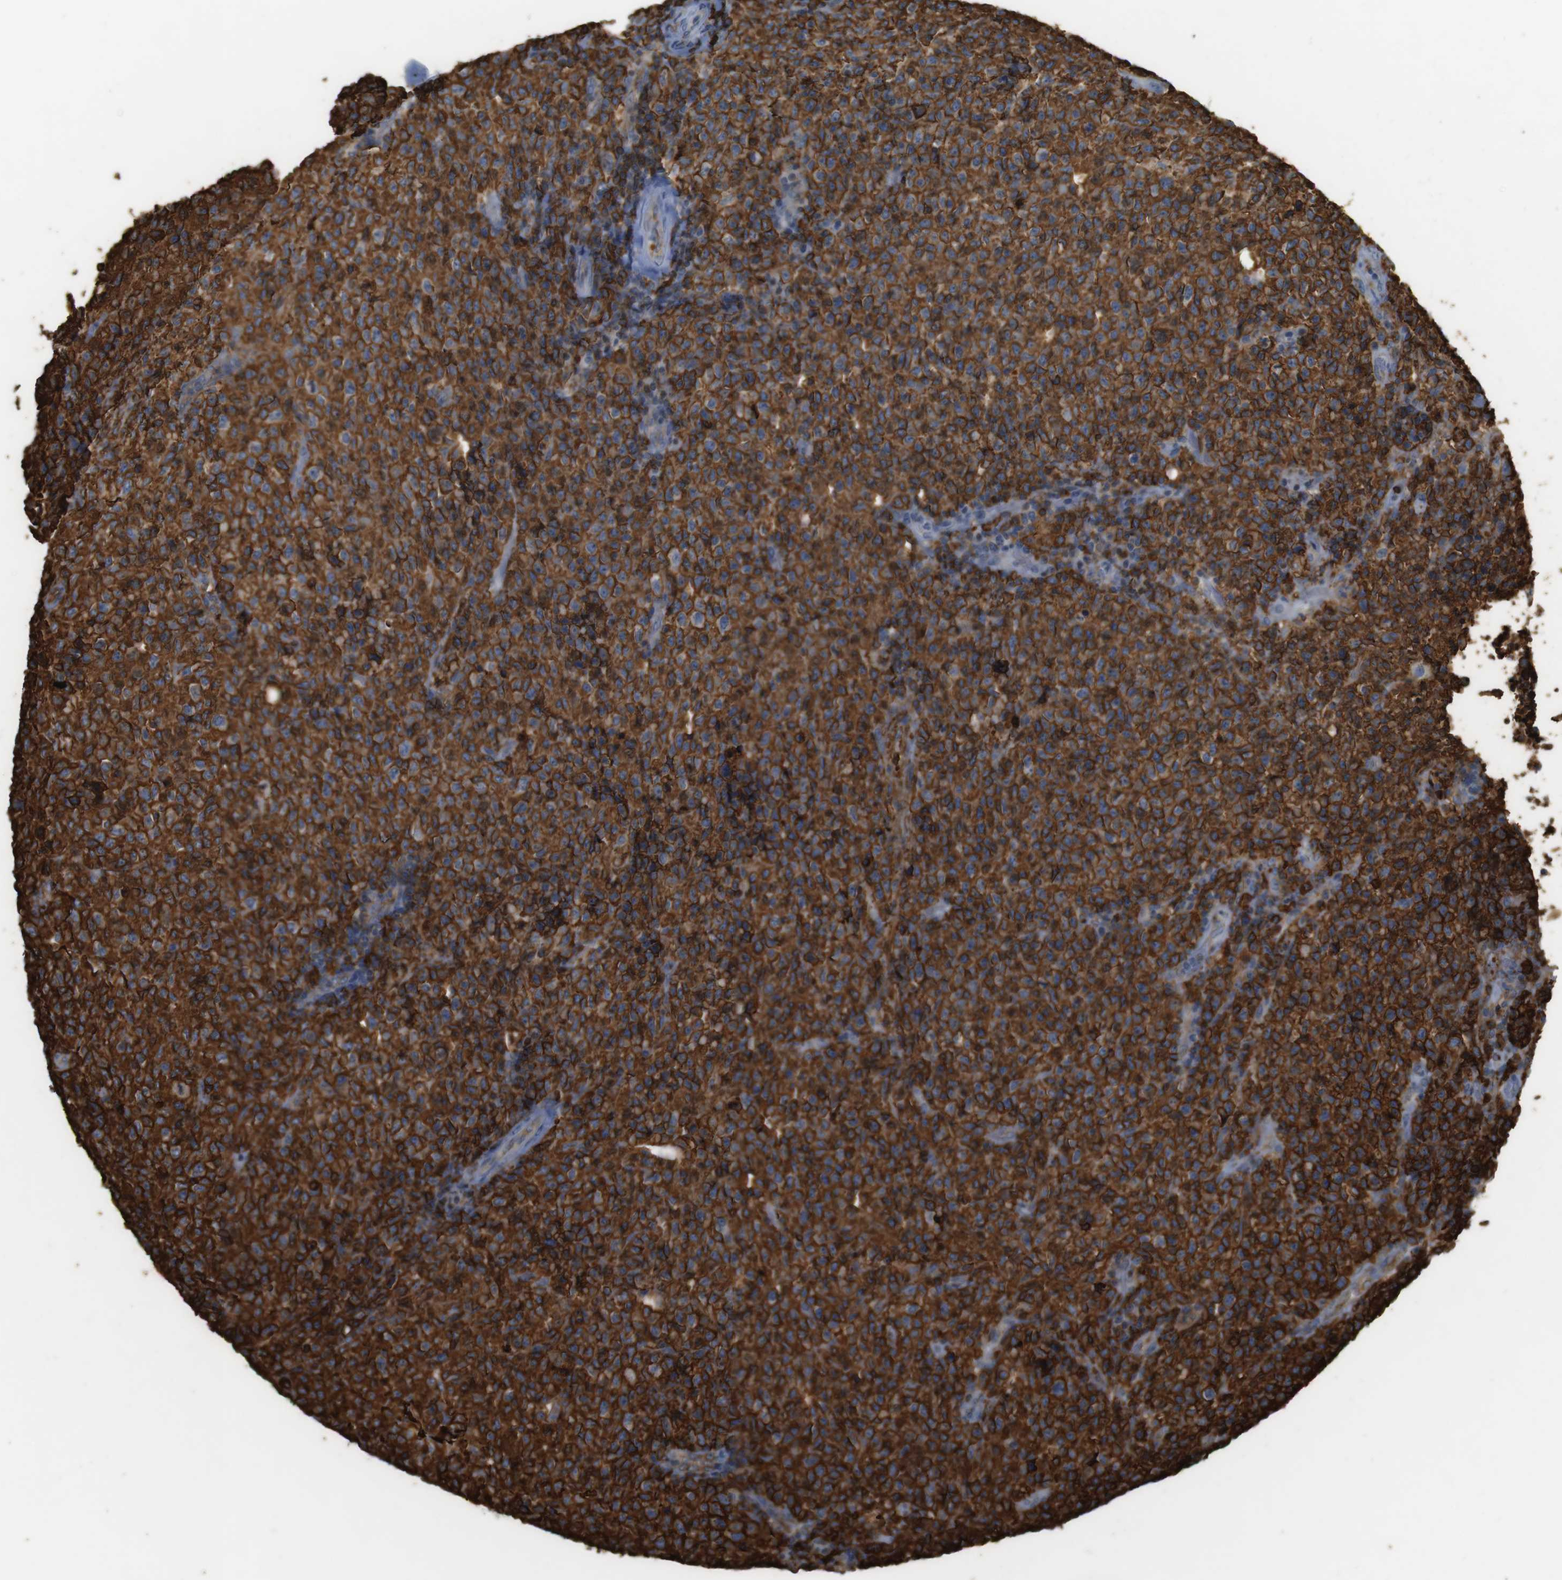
{"staining": {"intensity": "strong", "quantity": ">75%", "location": "cytoplasmic/membranous"}, "tissue": "lymphoma", "cell_type": "Tumor cells", "image_type": "cancer", "snomed": [{"axis": "morphology", "description": "Malignant lymphoma, non-Hodgkin's type, High grade"}, {"axis": "topography", "description": "Tonsil"}], "caption": "Tumor cells exhibit high levels of strong cytoplasmic/membranous staining in about >75% of cells in lymphoma.", "gene": "HLA-DRA", "patient": {"sex": "female", "age": 36}}